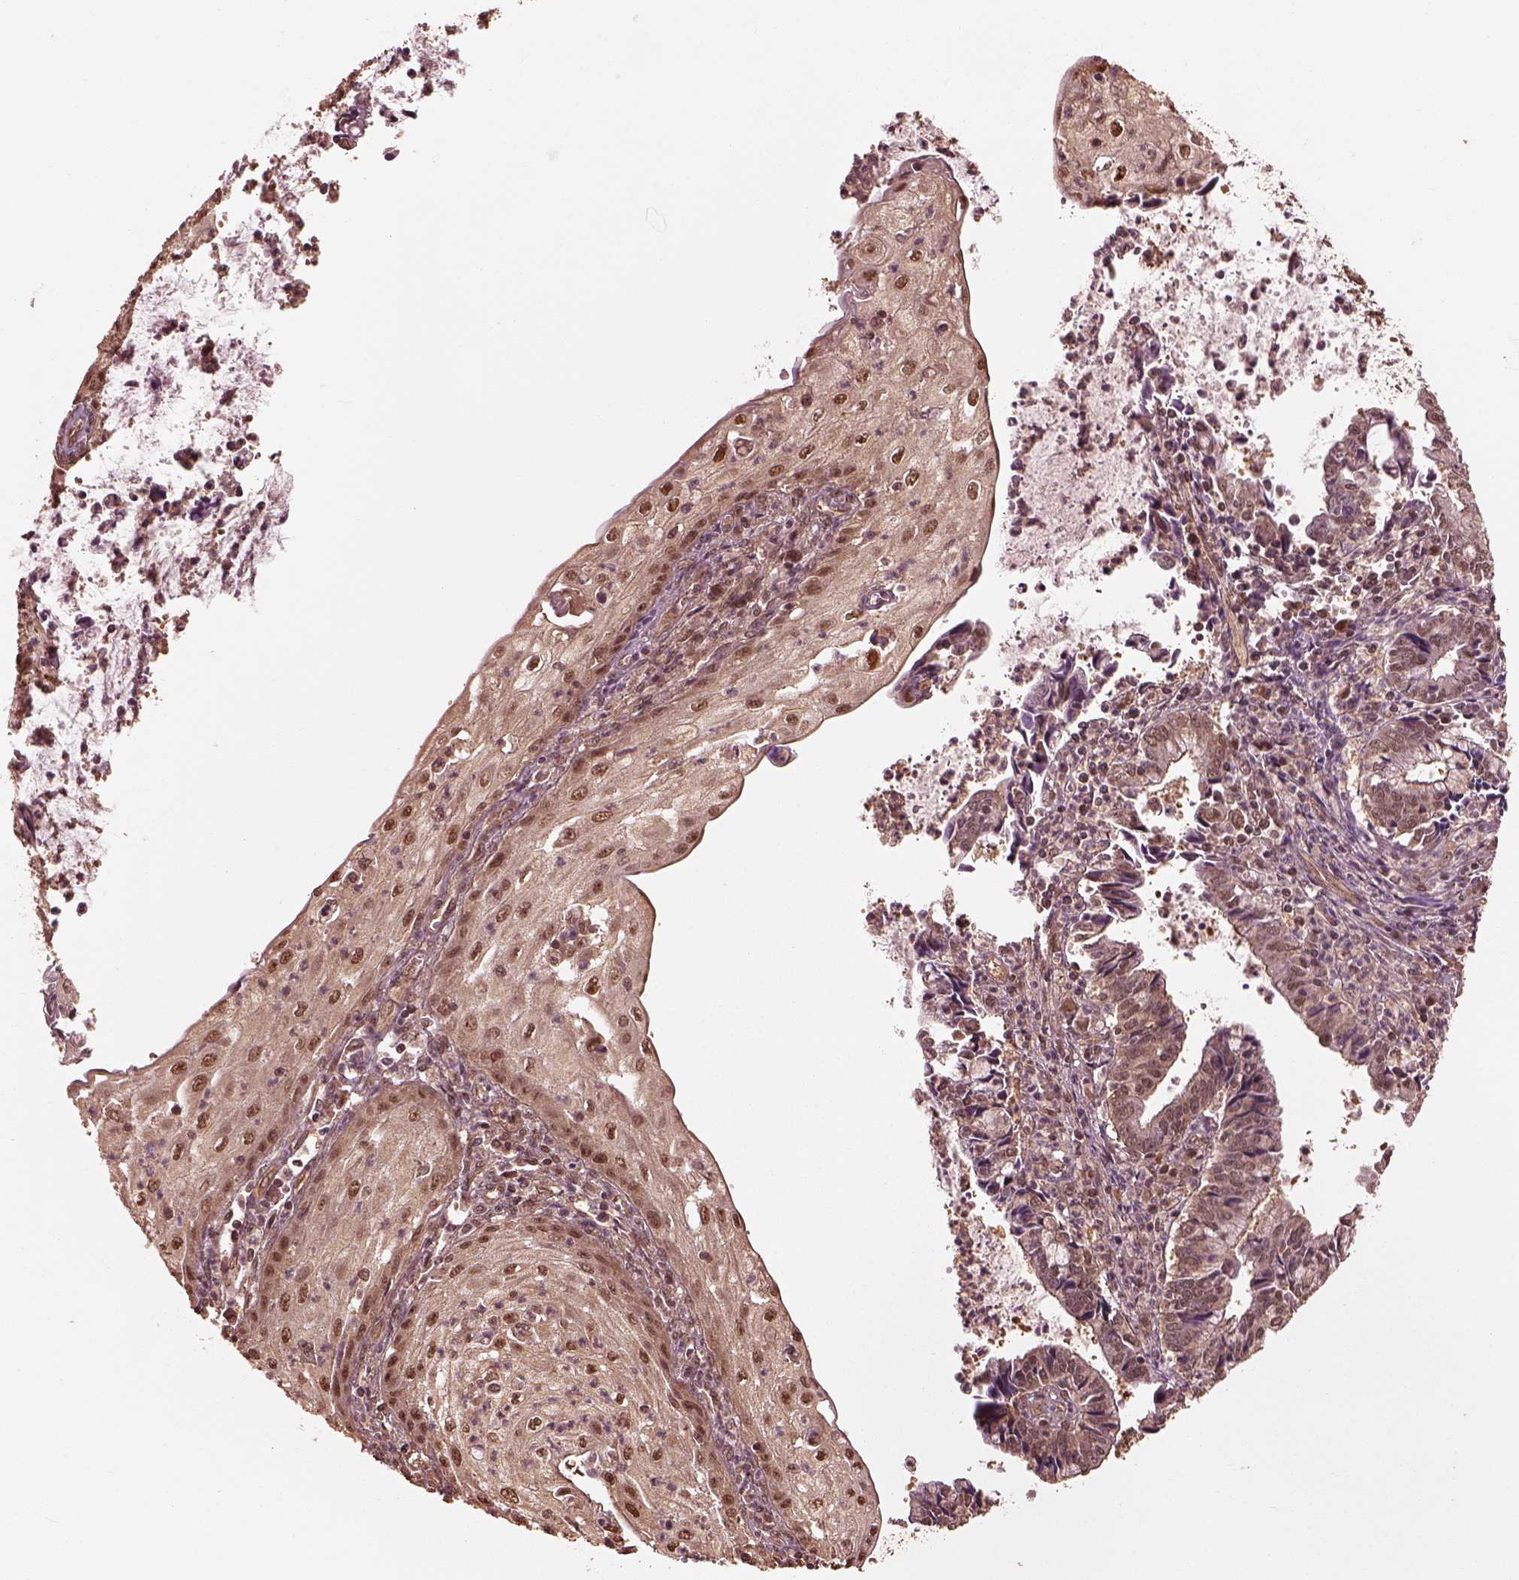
{"staining": {"intensity": "moderate", "quantity": "25%-75%", "location": "cytoplasmic/membranous,nuclear"}, "tissue": "cervical cancer", "cell_type": "Tumor cells", "image_type": "cancer", "snomed": [{"axis": "morphology", "description": "Adenocarcinoma, NOS"}, {"axis": "topography", "description": "Cervix"}], "caption": "Immunohistochemical staining of human adenocarcinoma (cervical) demonstrates medium levels of moderate cytoplasmic/membranous and nuclear protein positivity in approximately 25%-75% of tumor cells. Nuclei are stained in blue.", "gene": "PSMC5", "patient": {"sex": "female", "age": 42}}